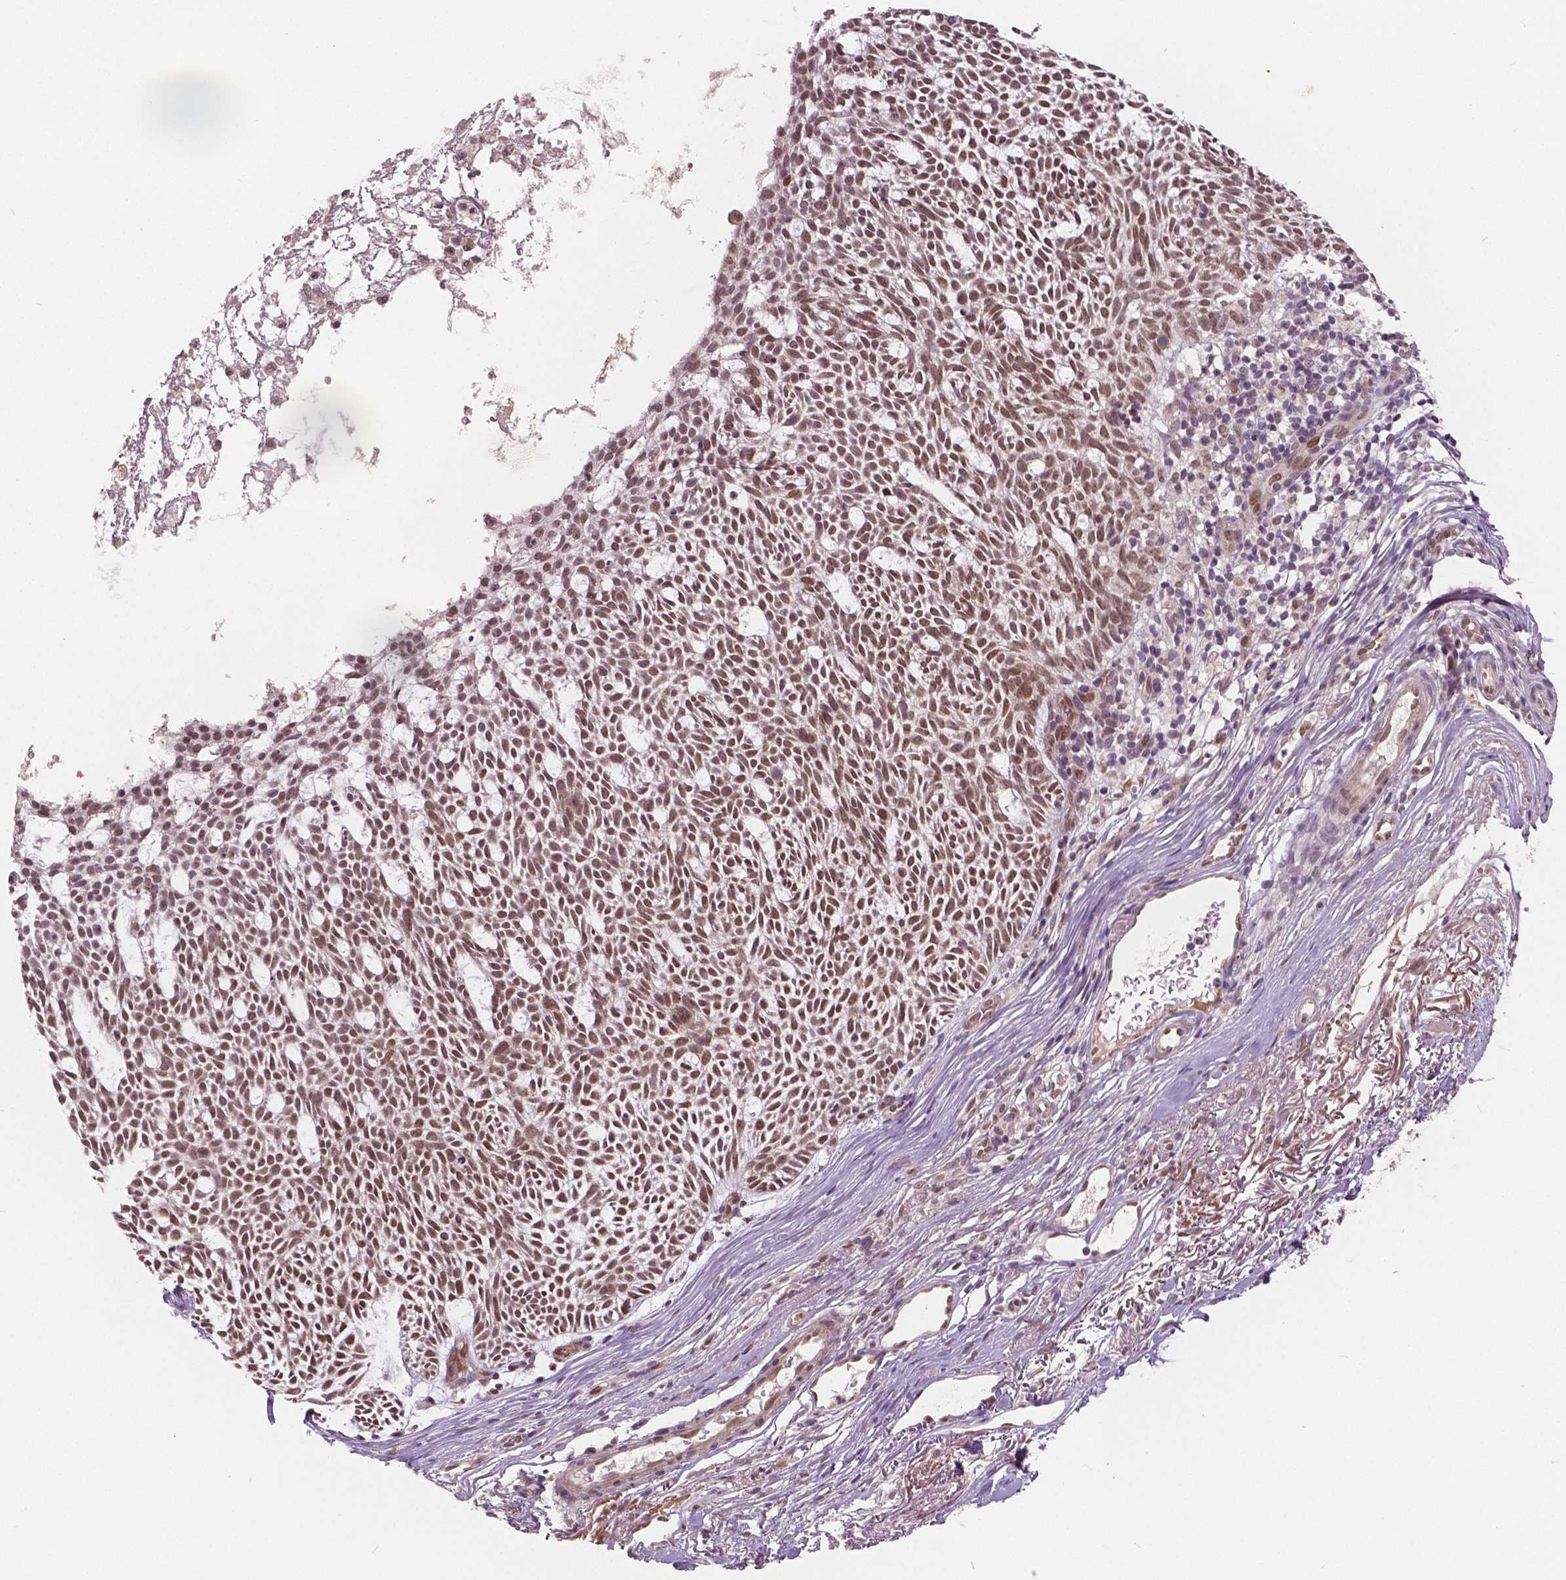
{"staining": {"intensity": "moderate", "quantity": ">75%", "location": "nuclear"}, "tissue": "skin cancer", "cell_type": "Tumor cells", "image_type": "cancer", "snomed": [{"axis": "morphology", "description": "Normal tissue, NOS"}, {"axis": "morphology", "description": "Basal cell carcinoma"}, {"axis": "topography", "description": "Skin"}], "caption": "Basal cell carcinoma (skin) stained with a protein marker displays moderate staining in tumor cells.", "gene": "HMBOX1", "patient": {"sex": "male", "age": 68}}